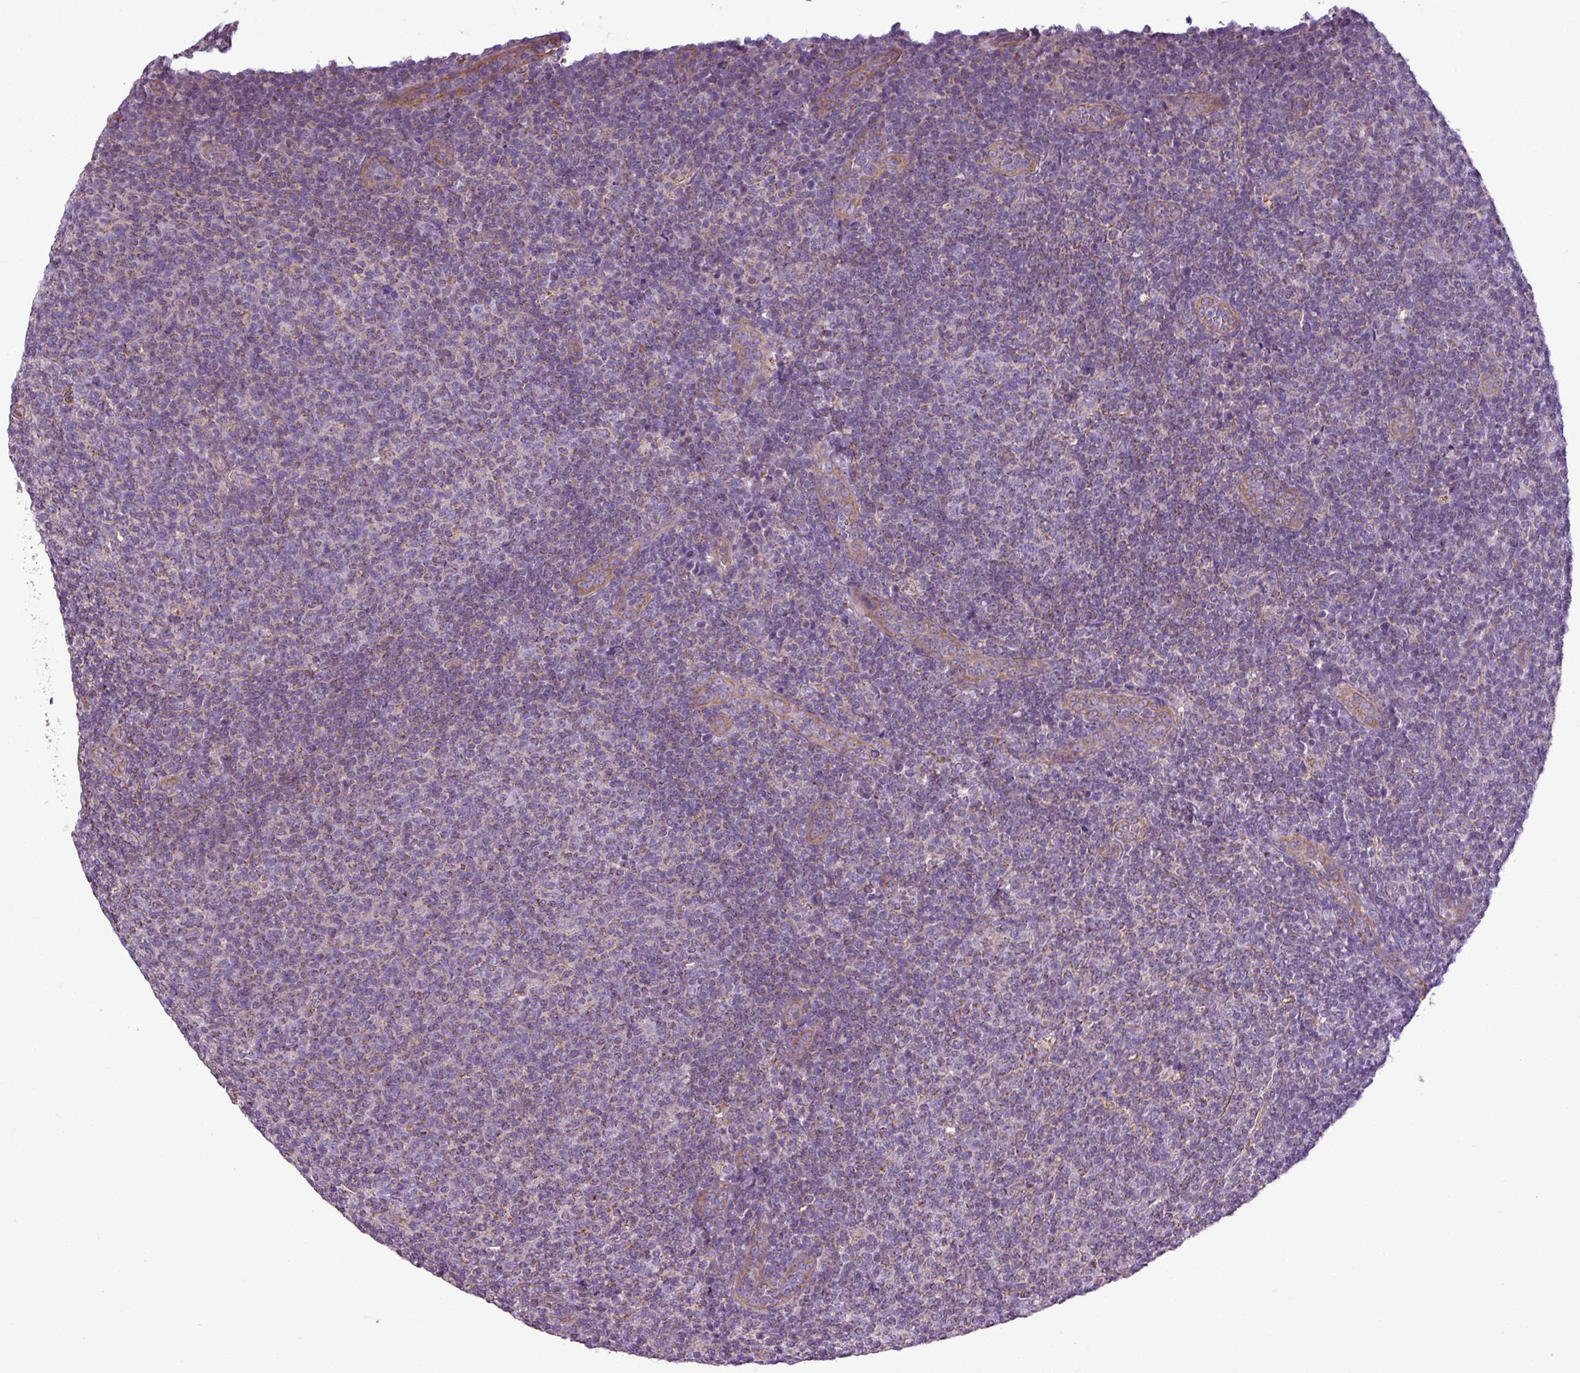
{"staining": {"intensity": "weak", "quantity": "<25%", "location": "cytoplasmic/membranous"}, "tissue": "lymphoma", "cell_type": "Tumor cells", "image_type": "cancer", "snomed": [{"axis": "morphology", "description": "Malignant lymphoma, non-Hodgkin's type, Low grade"}, {"axis": "topography", "description": "Lymph node"}], "caption": "This is an immunohistochemistry (IHC) micrograph of low-grade malignant lymphoma, non-Hodgkin's type. There is no expression in tumor cells.", "gene": "BTN2A2", "patient": {"sex": "male", "age": 66}}